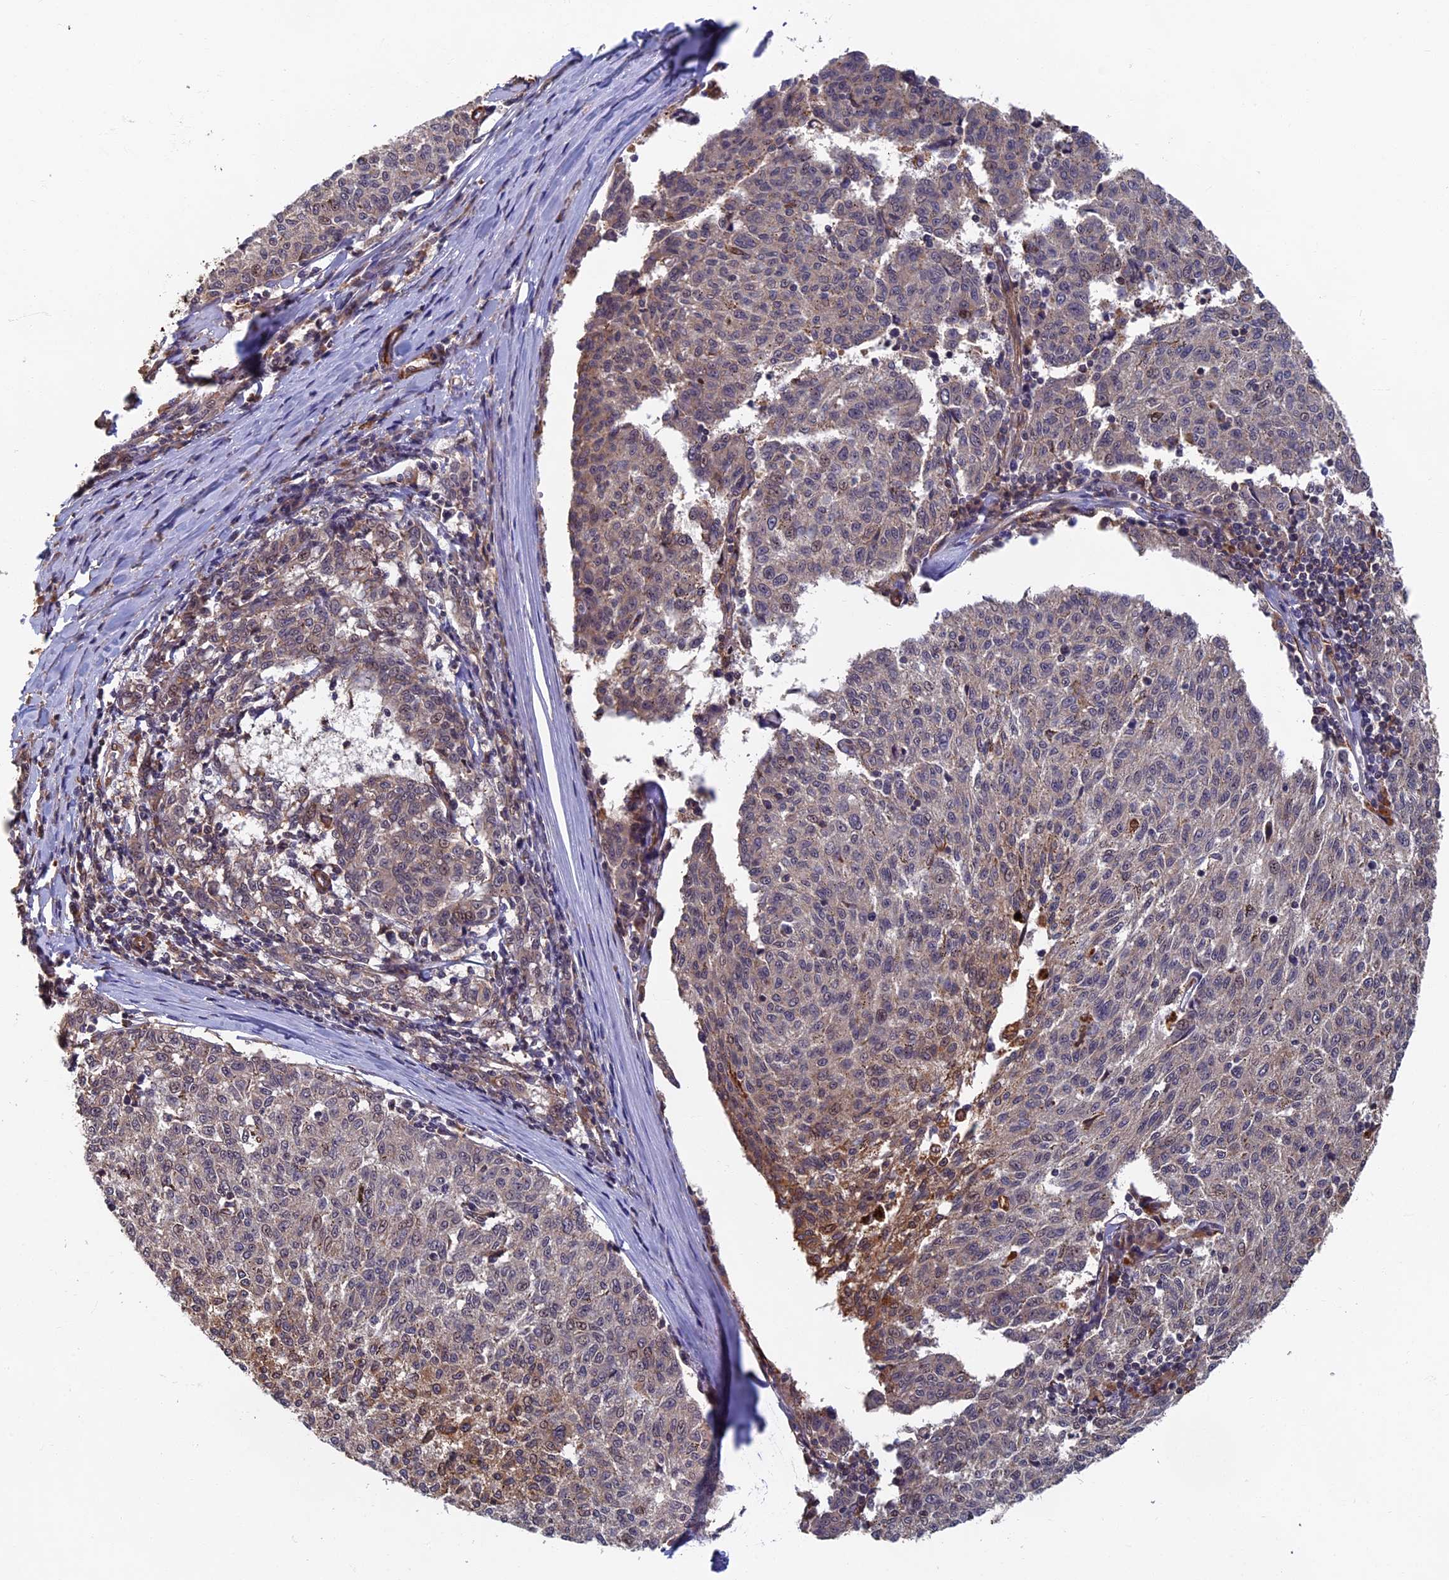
{"staining": {"intensity": "weak", "quantity": "<25%", "location": "cytoplasmic/membranous"}, "tissue": "melanoma", "cell_type": "Tumor cells", "image_type": "cancer", "snomed": [{"axis": "morphology", "description": "Malignant melanoma, NOS"}, {"axis": "topography", "description": "Skin"}], "caption": "Tumor cells show no significant expression in malignant melanoma.", "gene": "CTDP1", "patient": {"sex": "female", "age": 72}}